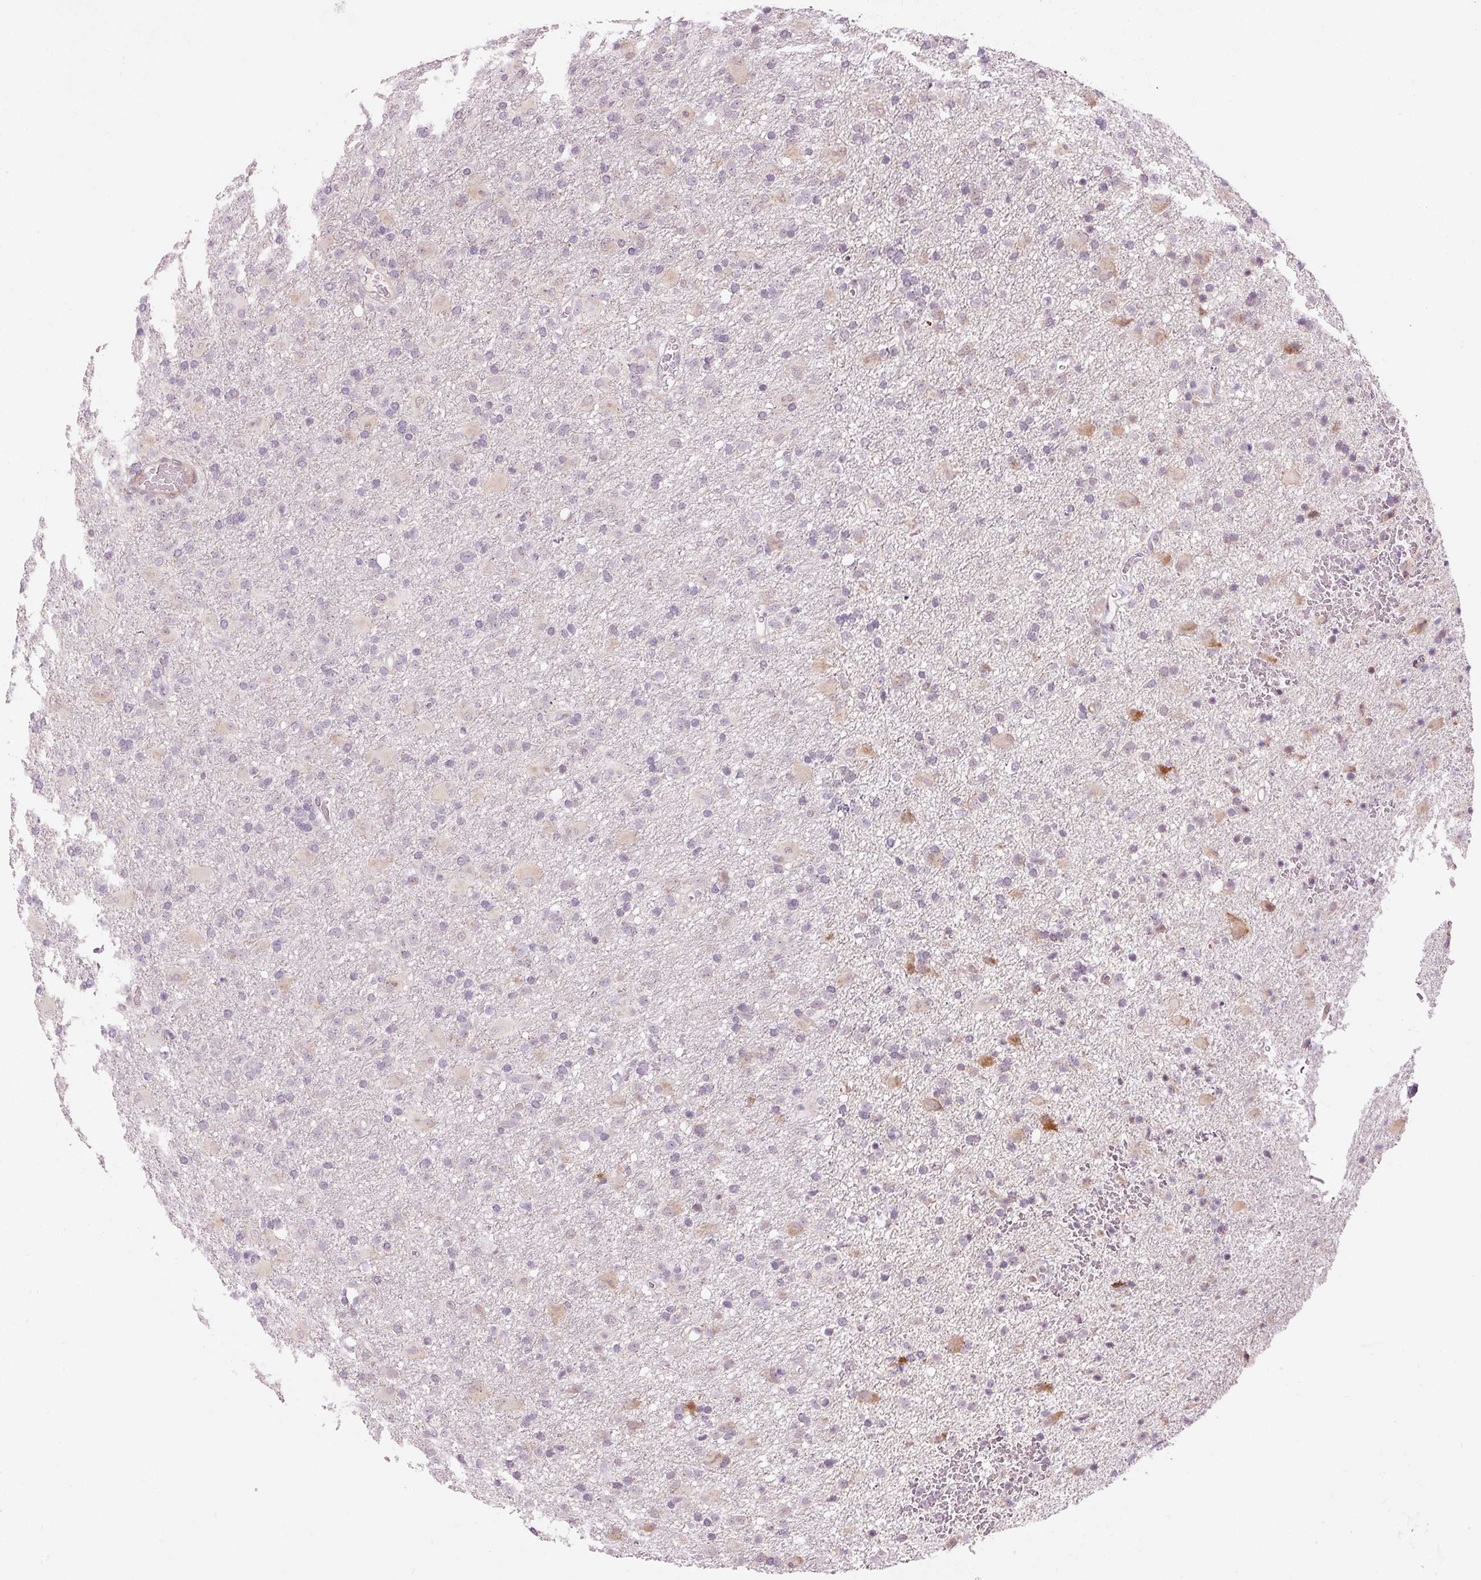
{"staining": {"intensity": "negative", "quantity": "none", "location": "none"}, "tissue": "glioma", "cell_type": "Tumor cells", "image_type": "cancer", "snomed": [{"axis": "morphology", "description": "Glioma, malignant, Low grade"}, {"axis": "topography", "description": "Brain"}], "caption": "Immunohistochemistry (IHC) of human malignant glioma (low-grade) exhibits no positivity in tumor cells. (DAB (3,3'-diaminobenzidine) immunohistochemistry (IHC) with hematoxylin counter stain).", "gene": "ANKRD20A1", "patient": {"sex": "male", "age": 65}}